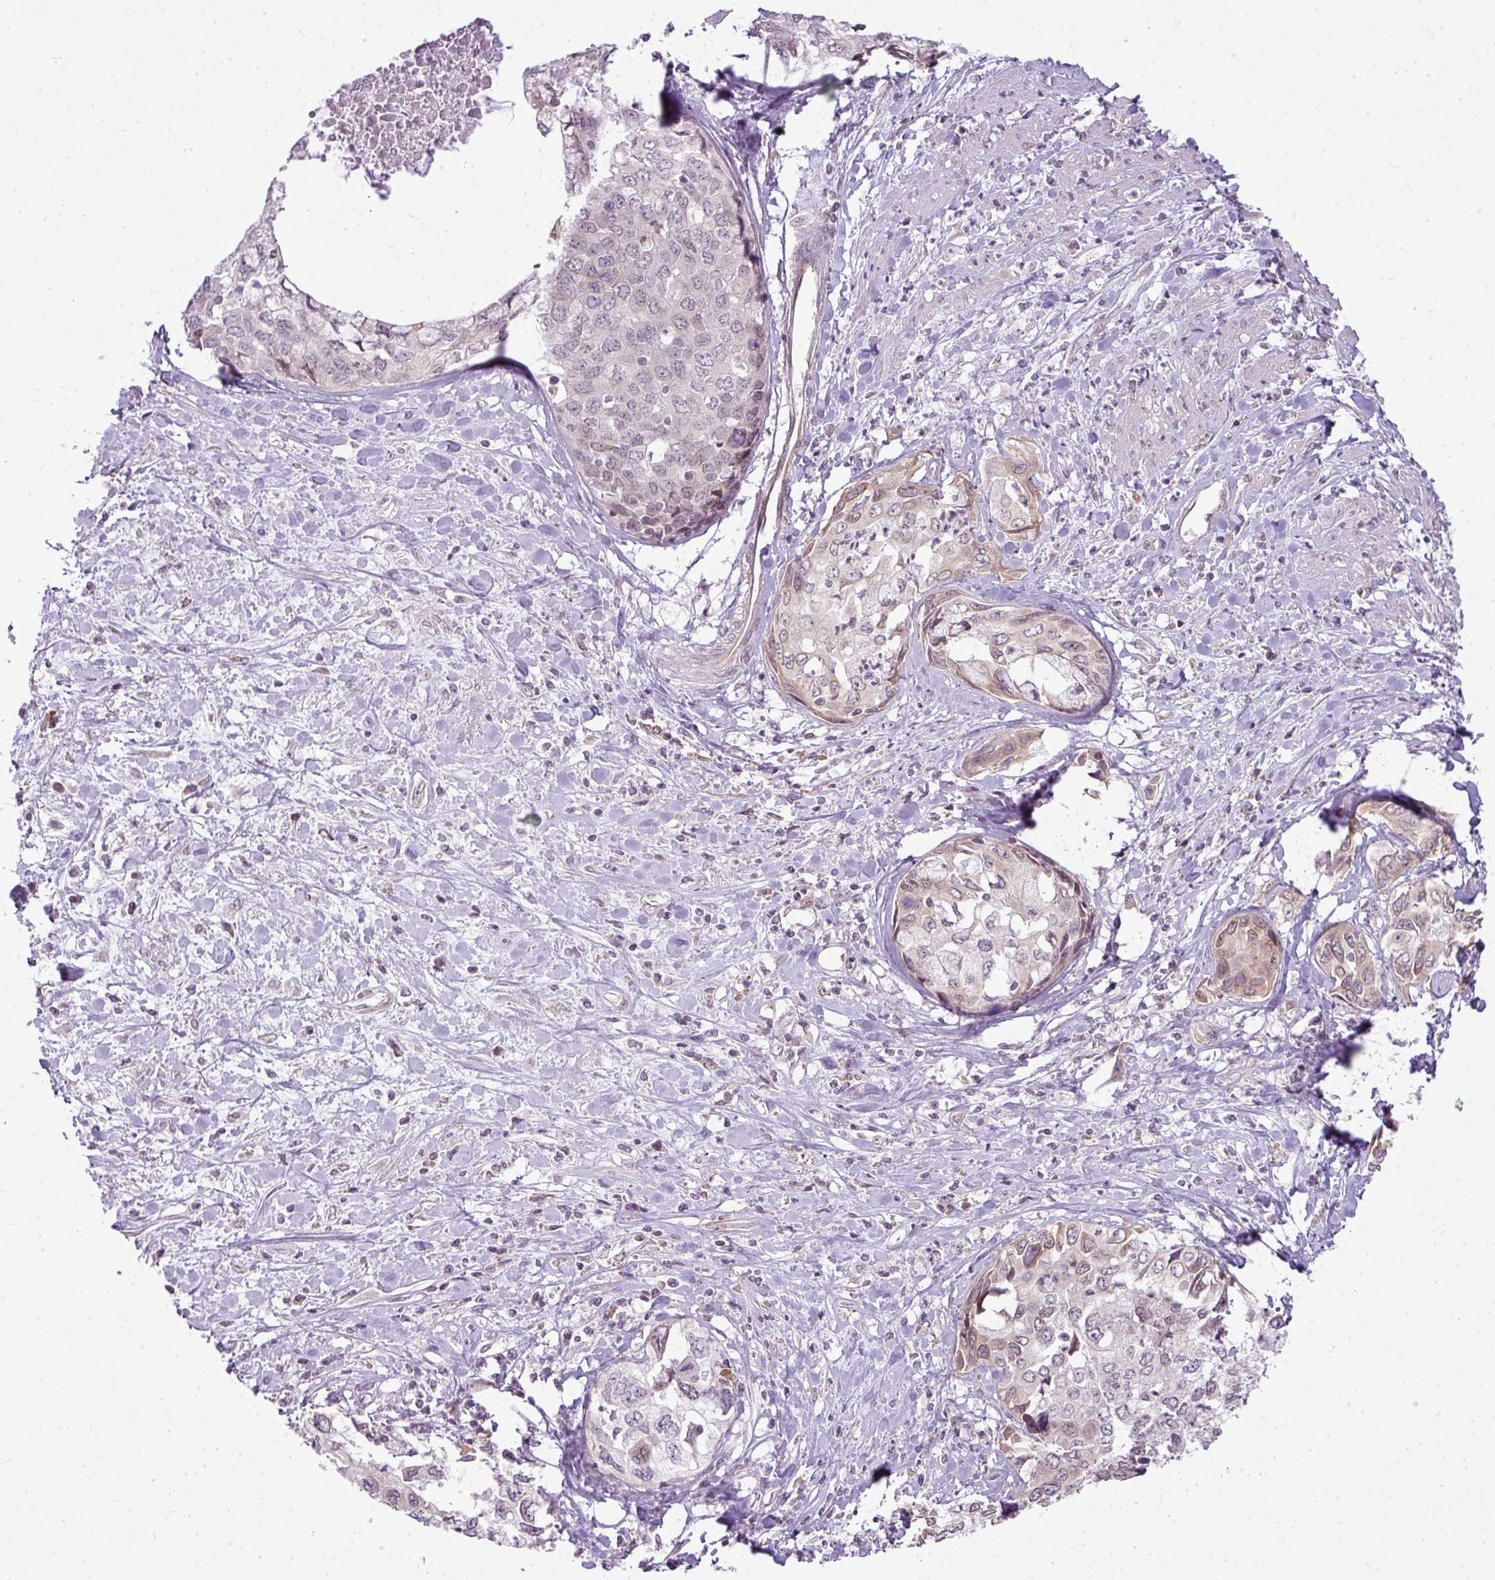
{"staining": {"intensity": "weak", "quantity": "<25%", "location": "nuclear"}, "tissue": "cervical cancer", "cell_type": "Tumor cells", "image_type": "cancer", "snomed": [{"axis": "morphology", "description": "Squamous cell carcinoma, NOS"}, {"axis": "topography", "description": "Cervix"}], "caption": "Image shows no significant protein staining in tumor cells of squamous cell carcinoma (cervical). (Stains: DAB IHC with hematoxylin counter stain, Microscopy: brightfield microscopy at high magnification).", "gene": "COX18", "patient": {"sex": "female", "age": 31}}